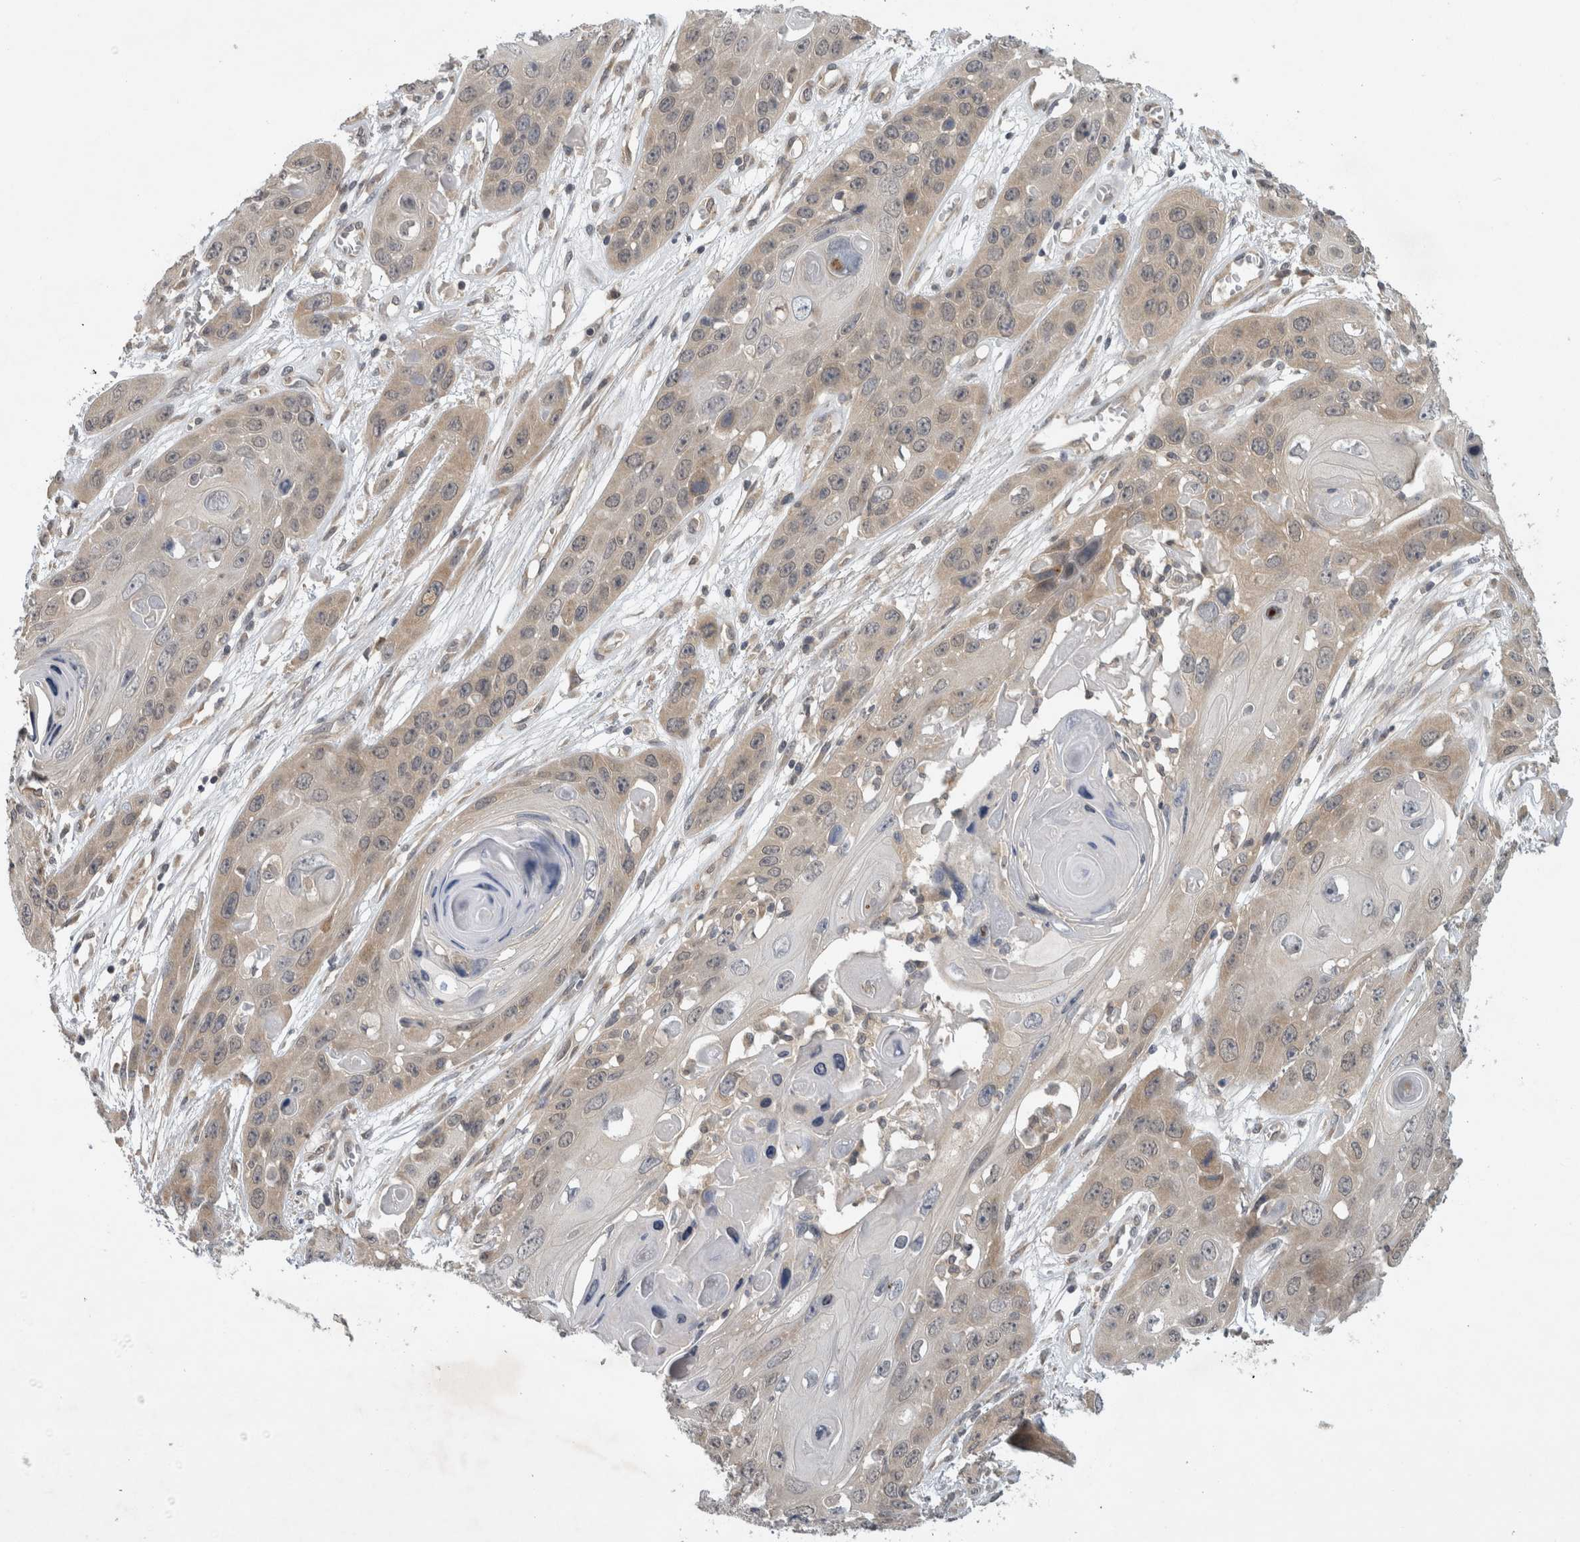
{"staining": {"intensity": "weak", "quantity": "25%-75%", "location": "cytoplasmic/membranous"}, "tissue": "skin cancer", "cell_type": "Tumor cells", "image_type": "cancer", "snomed": [{"axis": "morphology", "description": "Squamous cell carcinoma, NOS"}, {"axis": "topography", "description": "Skin"}], "caption": "Tumor cells exhibit low levels of weak cytoplasmic/membranous staining in about 25%-75% of cells in human squamous cell carcinoma (skin). (DAB IHC with brightfield microscopy, high magnification).", "gene": "AASDHPPT", "patient": {"sex": "male", "age": 55}}